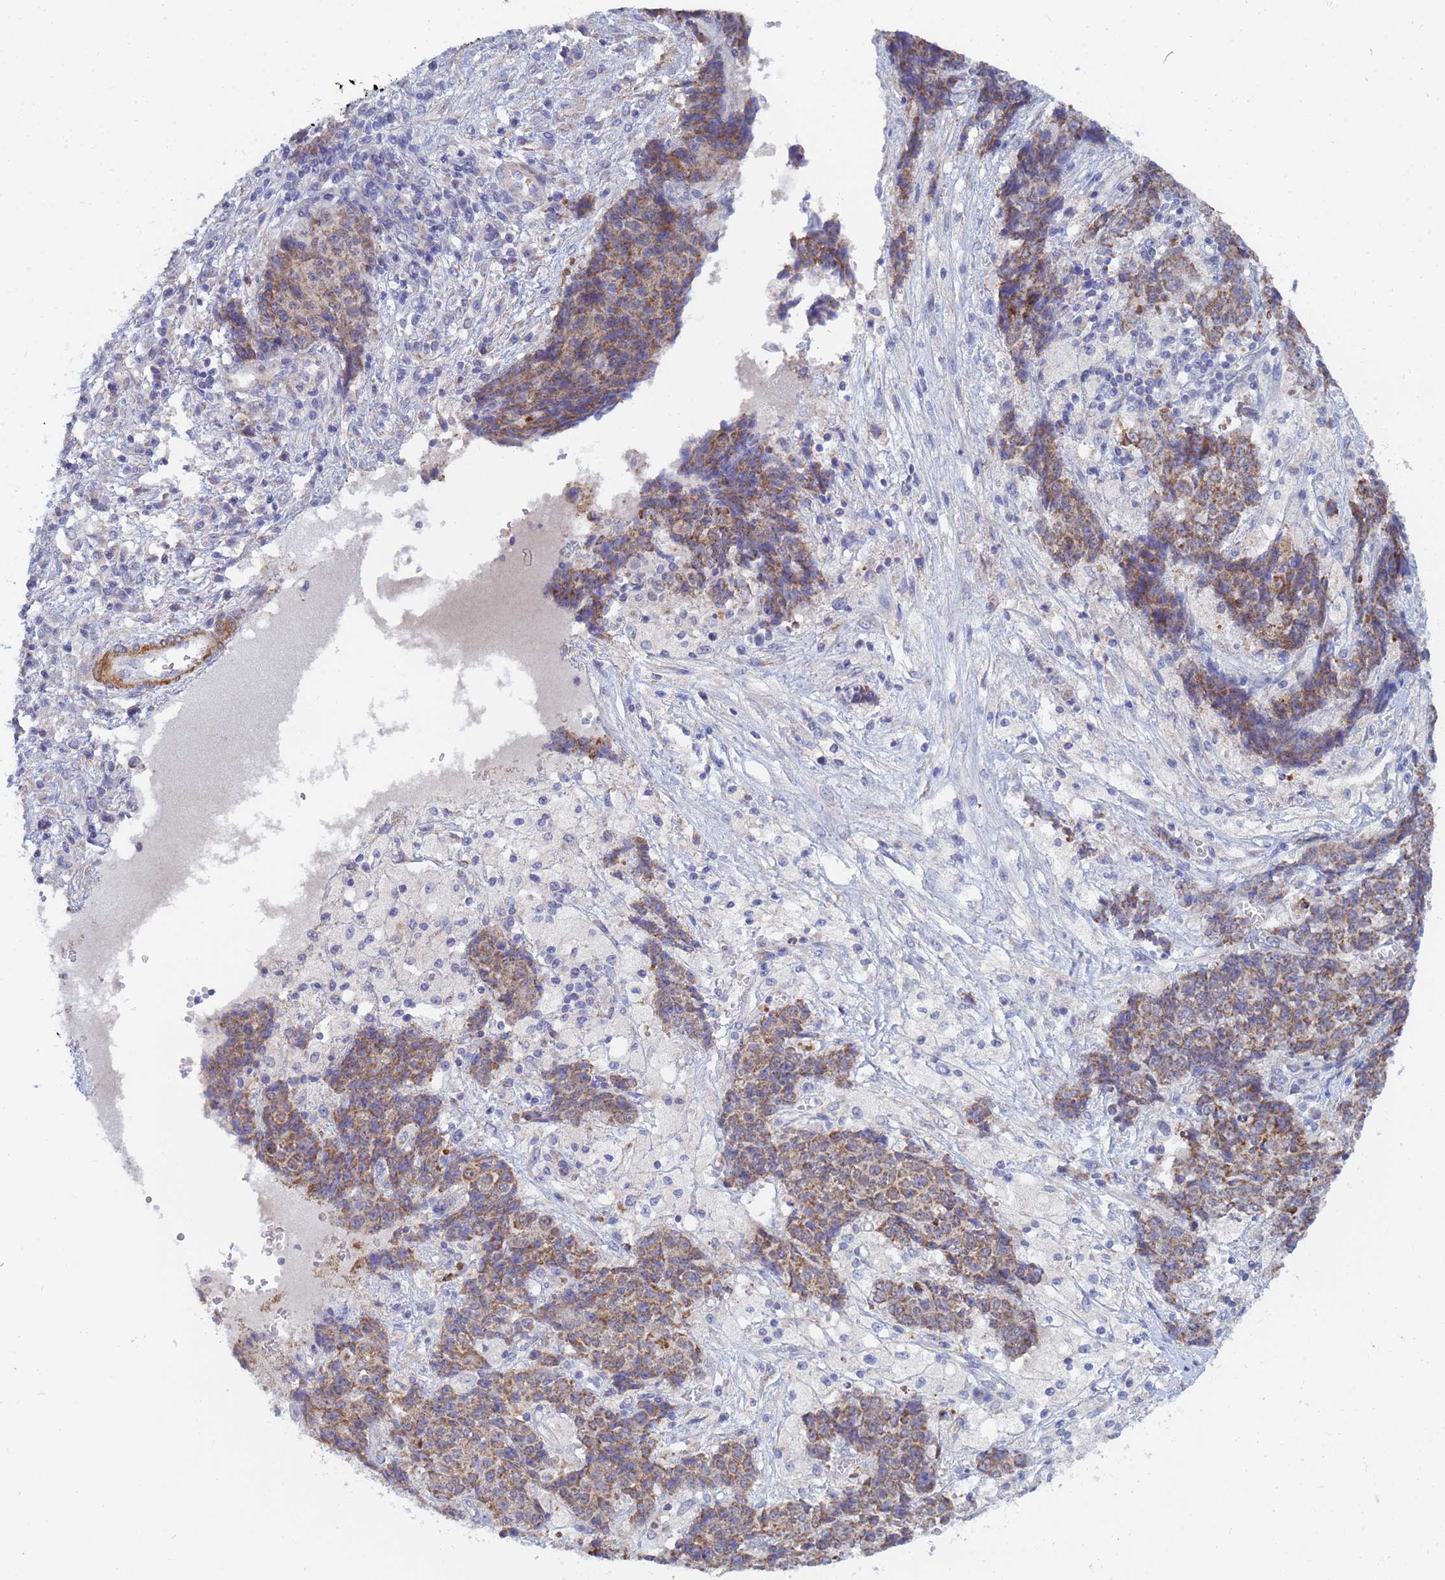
{"staining": {"intensity": "moderate", "quantity": ">75%", "location": "cytoplasmic/membranous"}, "tissue": "ovarian cancer", "cell_type": "Tumor cells", "image_type": "cancer", "snomed": [{"axis": "morphology", "description": "Carcinoma, endometroid"}, {"axis": "topography", "description": "Ovary"}], "caption": "Brown immunohistochemical staining in human ovarian endometroid carcinoma exhibits moderate cytoplasmic/membranous positivity in approximately >75% of tumor cells.", "gene": "SDR39U1", "patient": {"sex": "female", "age": 42}}